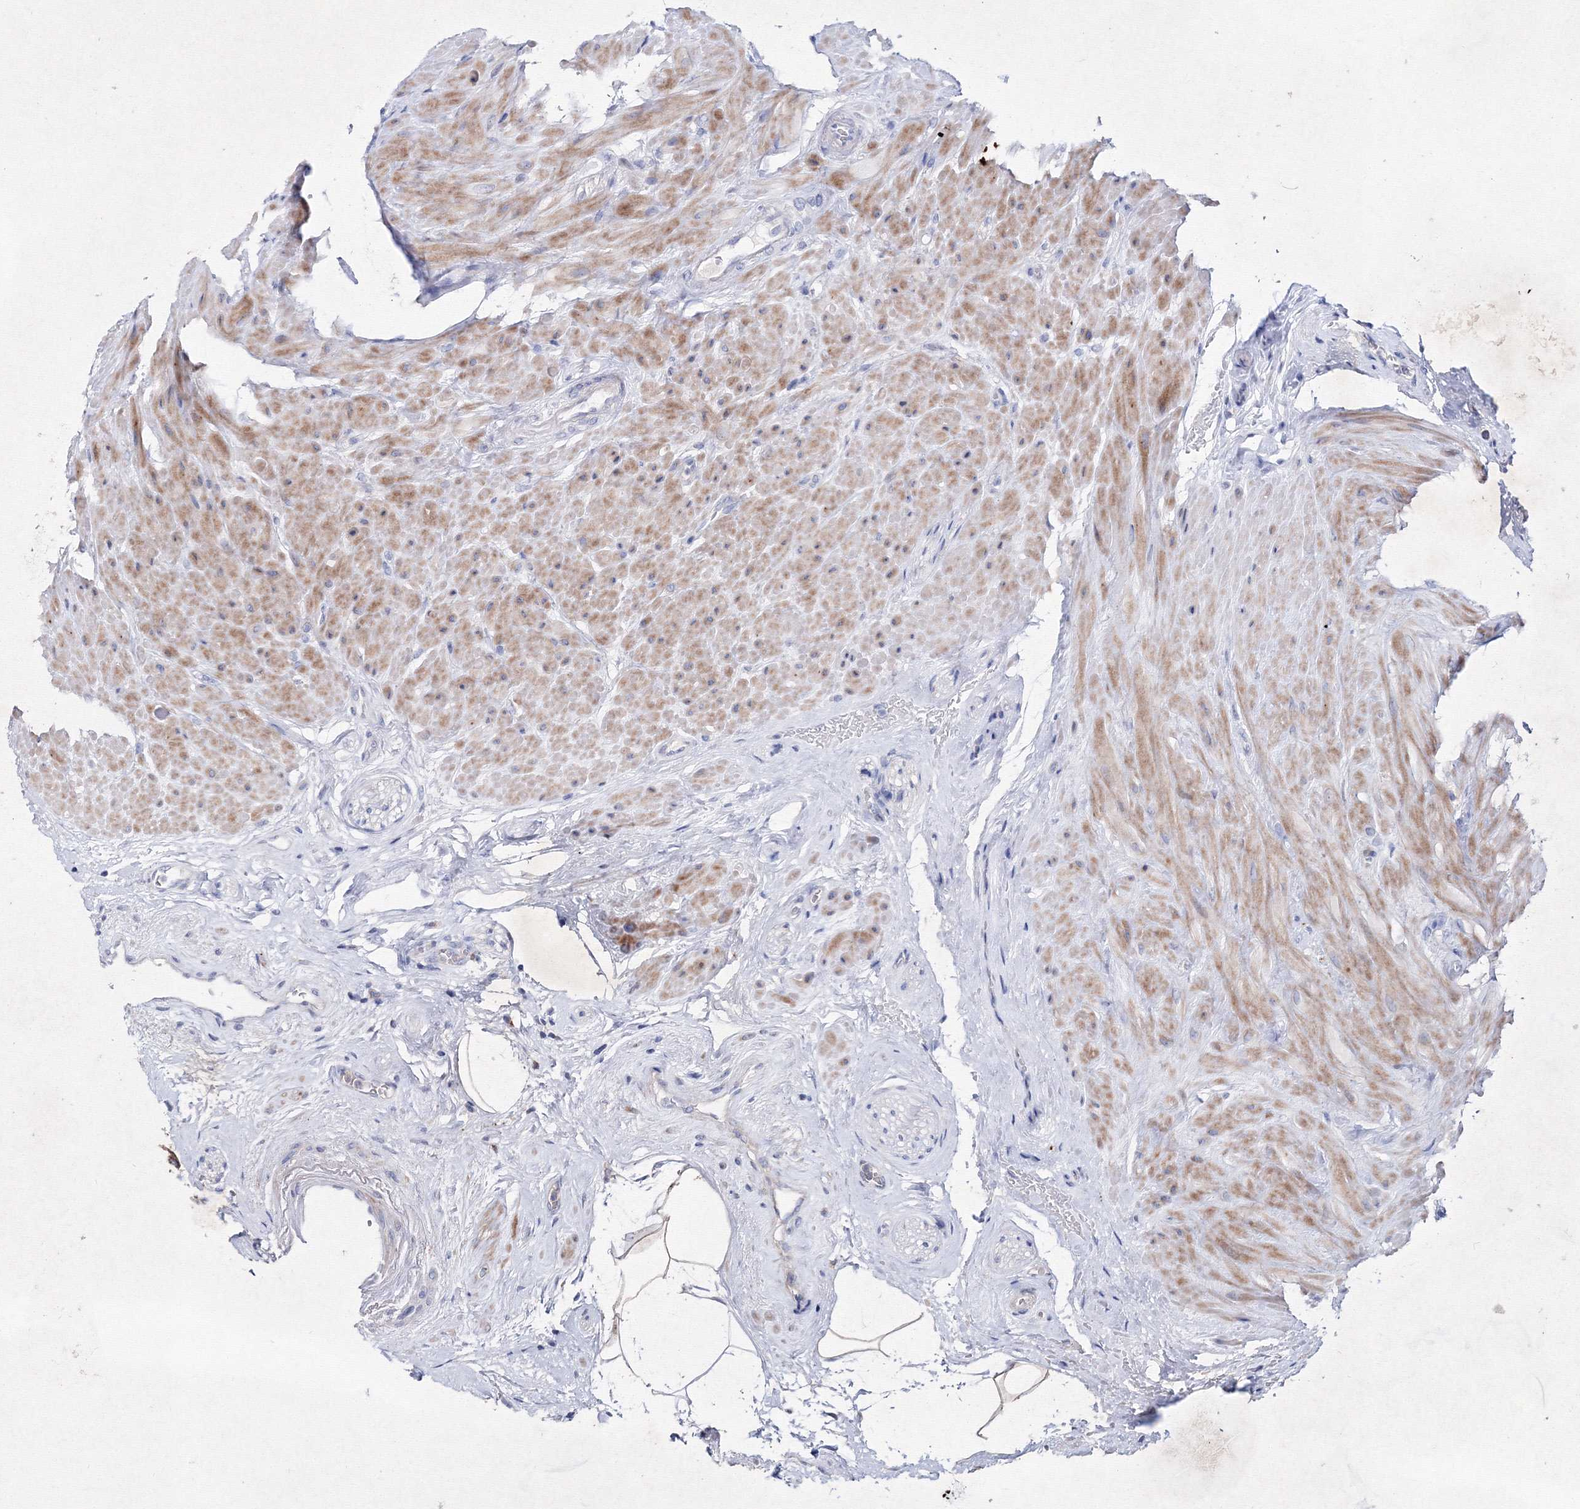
{"staining": {"intensity": "strong", "quantity": "25%-75%", "location": "cytoplasmic/membranous"}, "tissue": "seminal vesicle", "cell_type": "Glandular cells", "image_type": "normal", "snomed": [{"axis": "morphology", "description": "Normal tissue, NOS"}, {"axis": "topography", "description": "Seminal veicle"}], "caption": "Immunohistochemistry image of unremarkable seminal vesicle: seminal vesicle stained using IHC shows high levels of strong protein expression localized specifically in the cytoplasmic/membranous of glandular cells, appearing as a cytoplasmic/membranous brown color.", "gene": "SMIM29", "patient": {"sex": "male", "age": 68}}